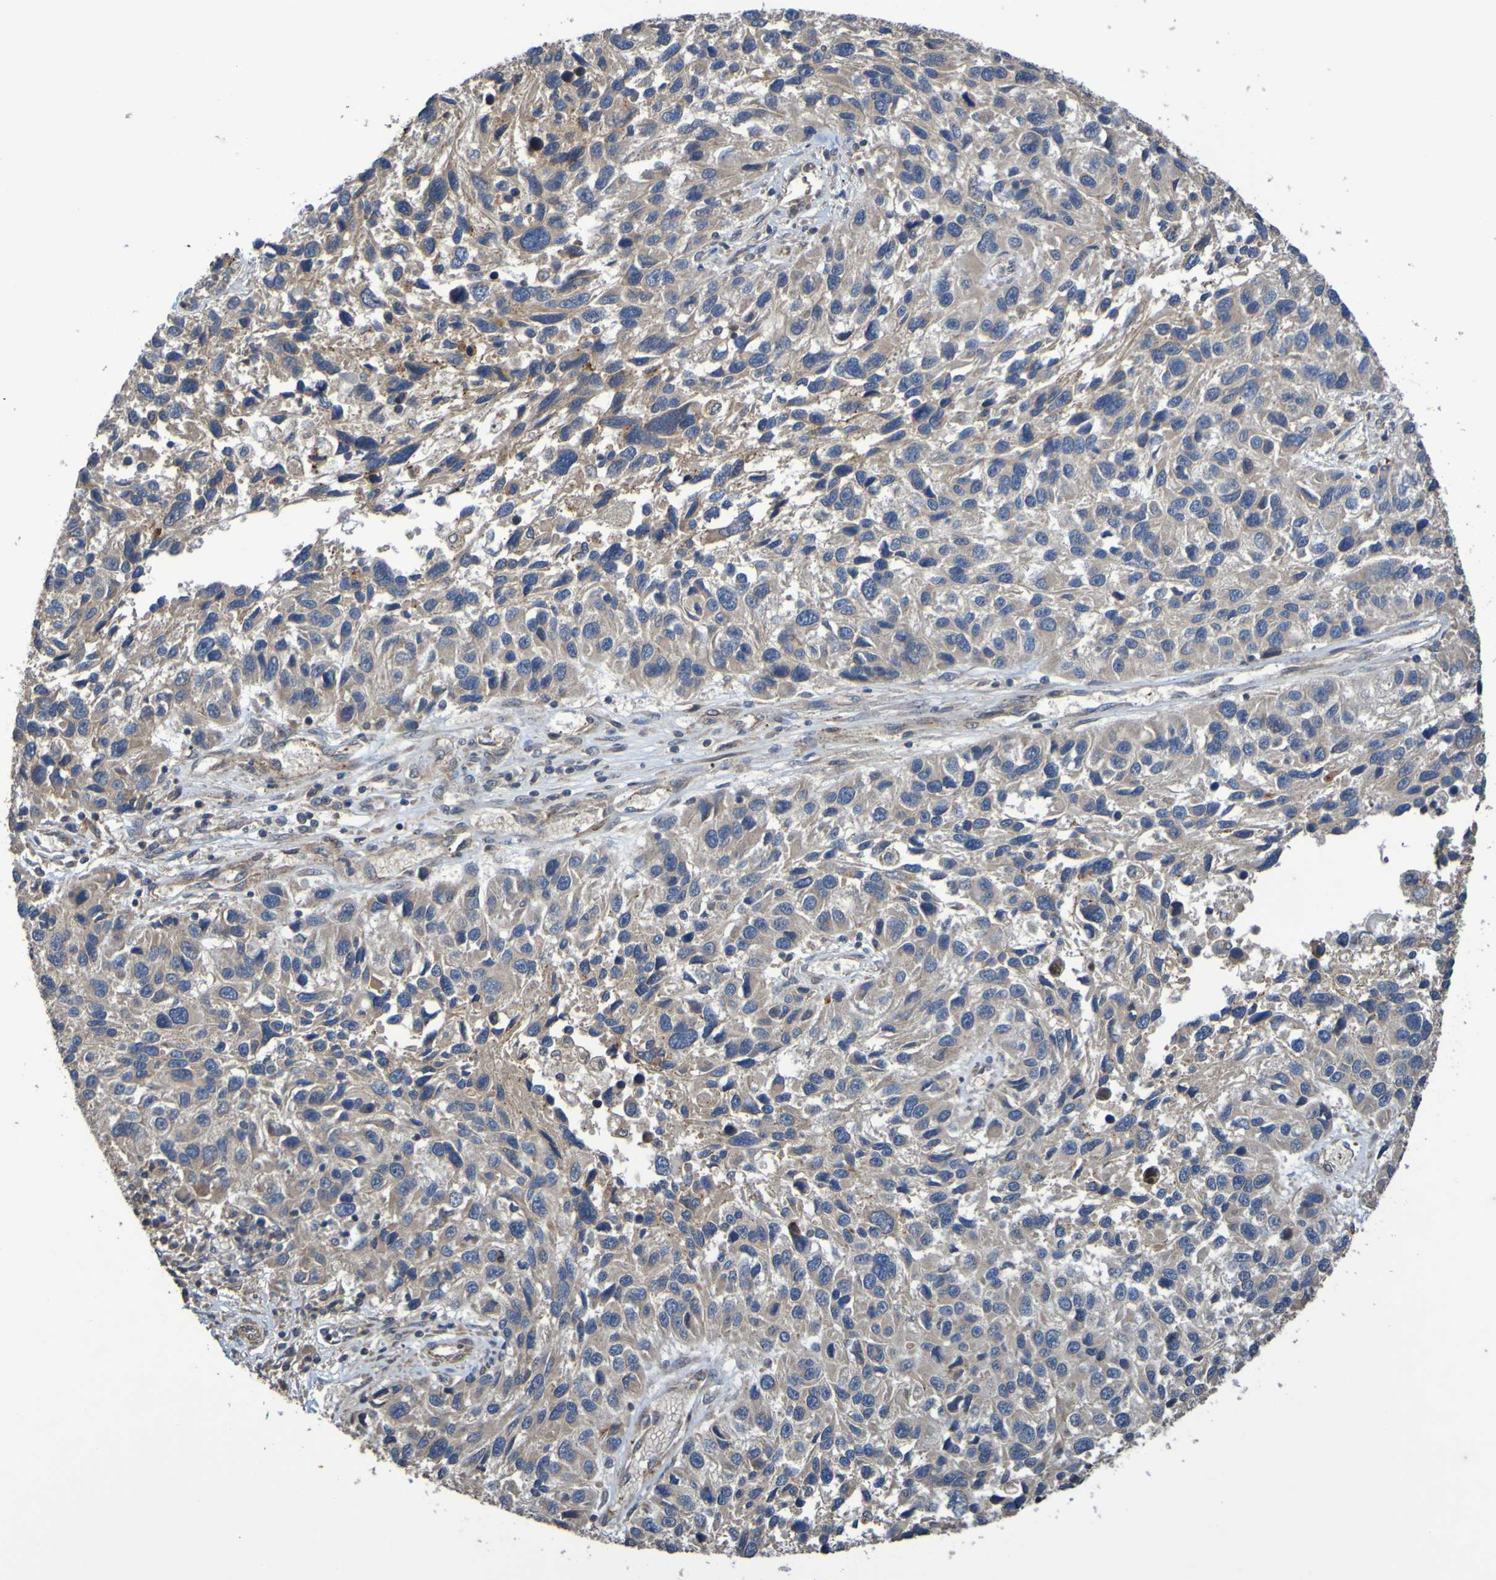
{"staining": {"intensity": "weak", "quantity": ">75%", "location": "cytoplasmic/membranous"}, "tissue": "melanoma", "cell_type": "Tumor cells", "image_type": "cancer", "snomed": [{"axis": "morphology", "description": "Malignant melanoma, NOS"}, {"axis": "topography", "description": "Skin"}], "caption": "DAB immunohistochemical staining of human melanoma shows weak cytoplasmic/membranous protein positivity in approximately >75% of tumor cells.", "gene": "UCN", "patient": {"sex": "male", "age": 53}}